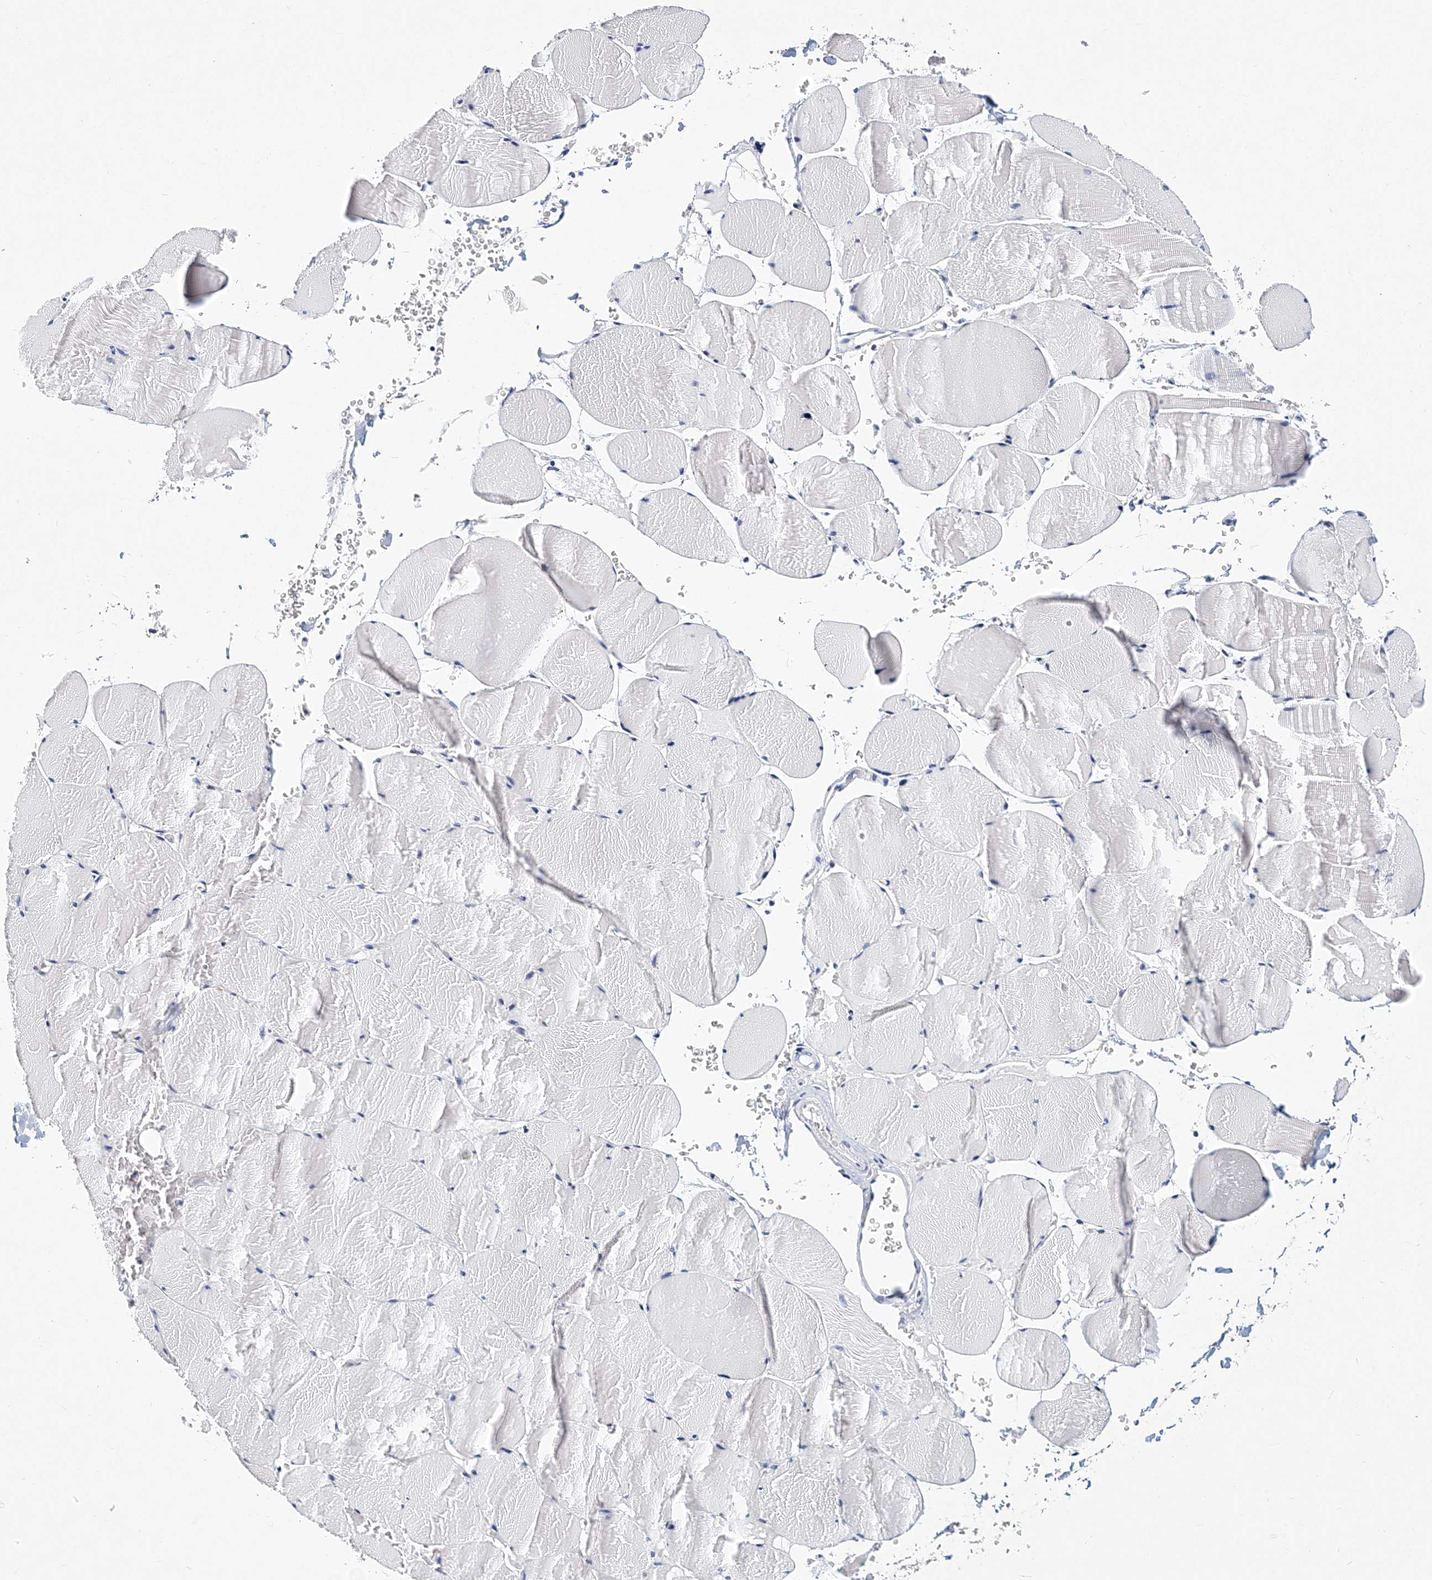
{"staining": {"intensity": "negative", "quantity": "none", "location": "none"}, "tissue": "skeletal muscle", "cell_type": "Myocytes", "image_type": "normal", "snomed": [{"axis": "morphology", "description": "Normal tissue, NOS"}, {"axis": "topography", "description": "Skeletal muscle"}, {"axis": "topography", "description": "Head-Neck"}], "caption": "There is no significant staining in myocytes of skeletal muscle.", "gene": "ITGA2B", "patient": {"sex": "male", "age": 66}}